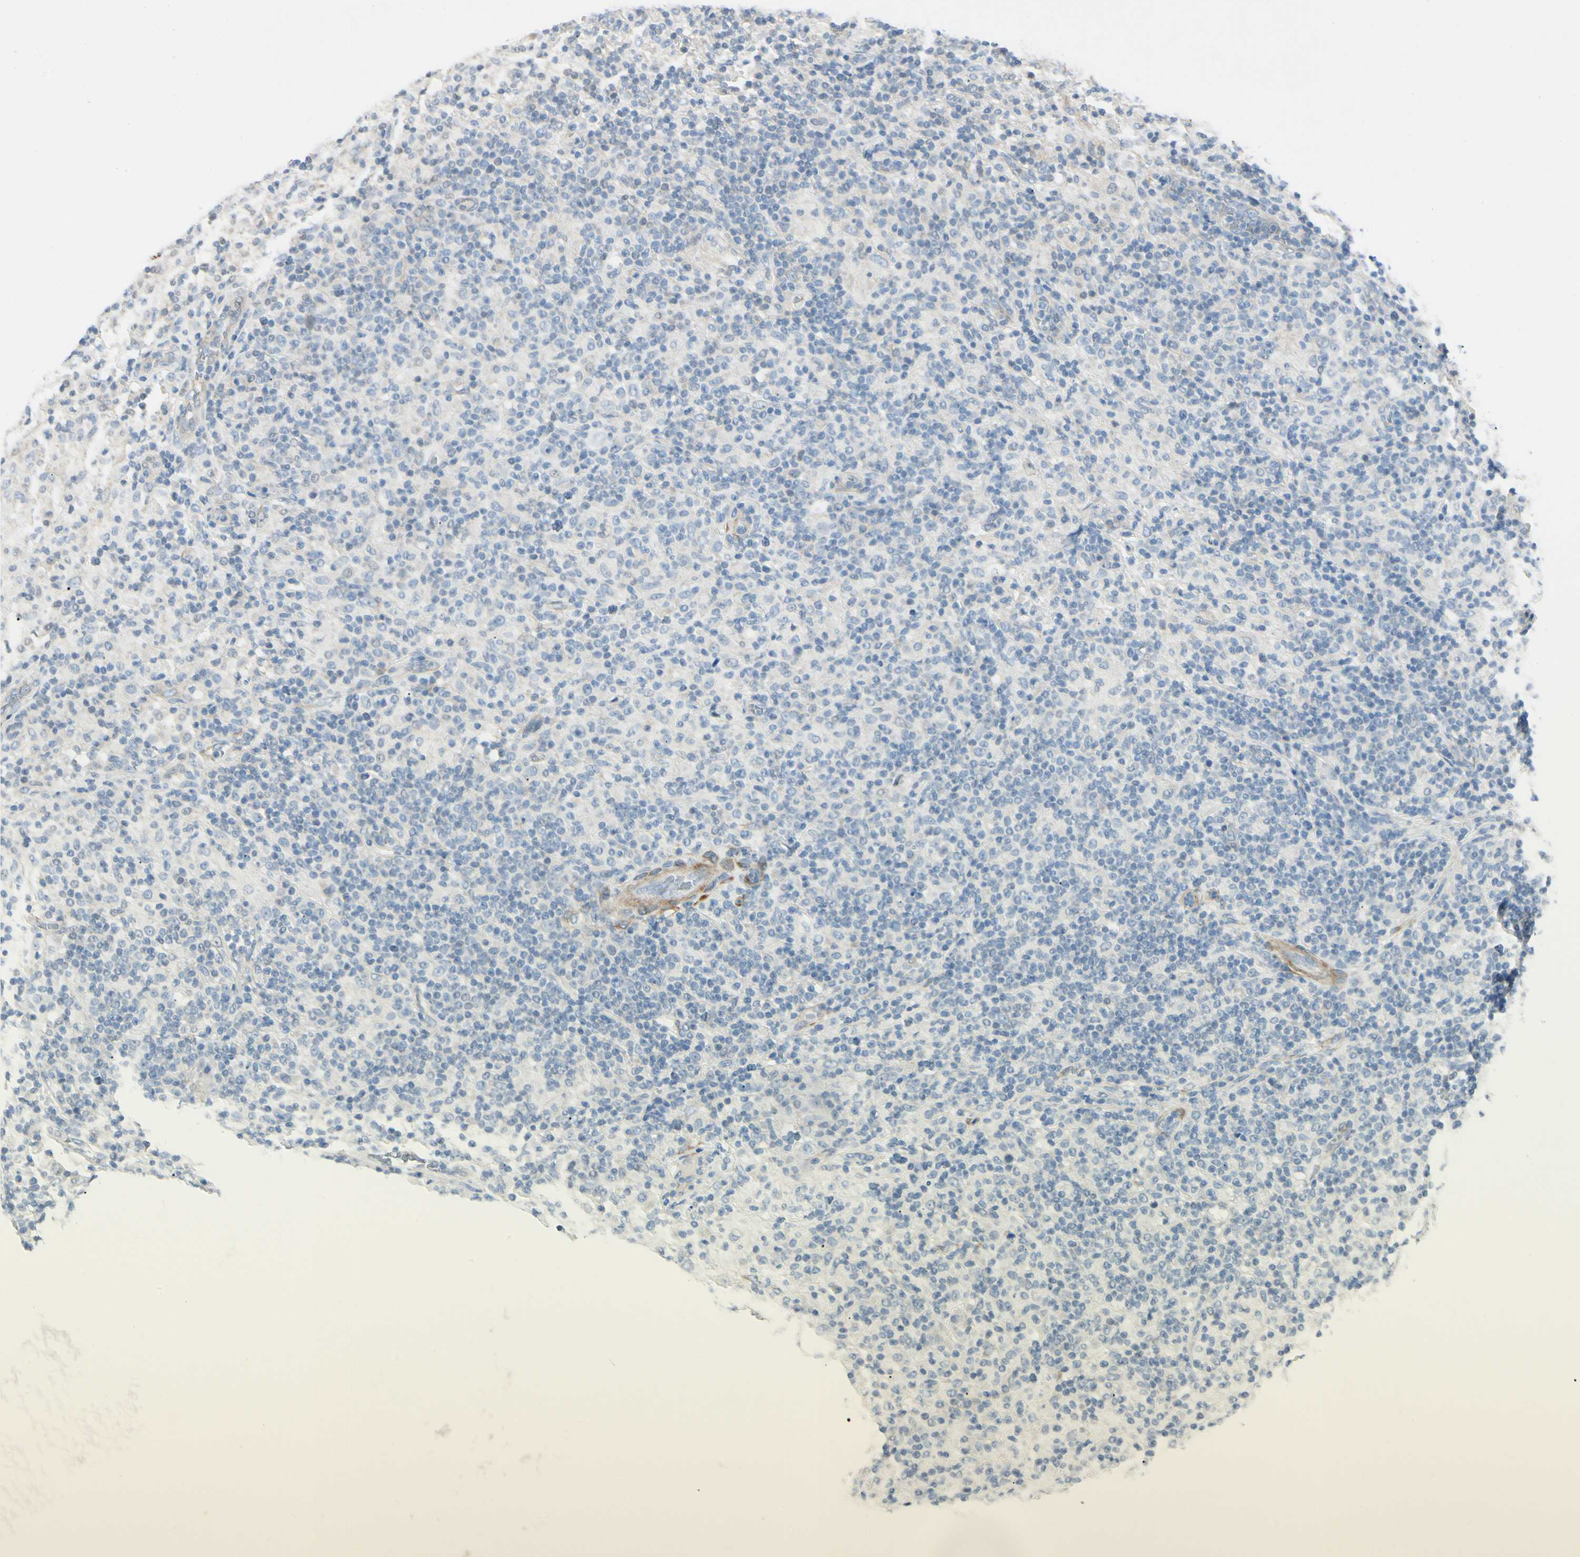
{"staining": {"intensity": "negative", "quantity": "none", "location": "none"}, "tissue": "lymphoma", "cell_type": "Tumor cells", "image_type": "cancer", "snomed": [{"axis": "morphology", "description": "Hodgkin's disease, NOS"}, {"axis": "topography", "description": "Lymph node"}], "caption": "Immunohistochemistry (IHC) histopathology image of neoplastic tissue: Hodgkin's disease stained with DAB shows no significant protein staining in tumor cells. Brightfield microscopy of immunohistochemistry (IHC) stained with DAB (3,3'-diaminobenzidine) (brown) and hematoxylin (blue), captured at high magnification.", "gene": "AMPH", "patient": {"sex": "male", "age": 70}}